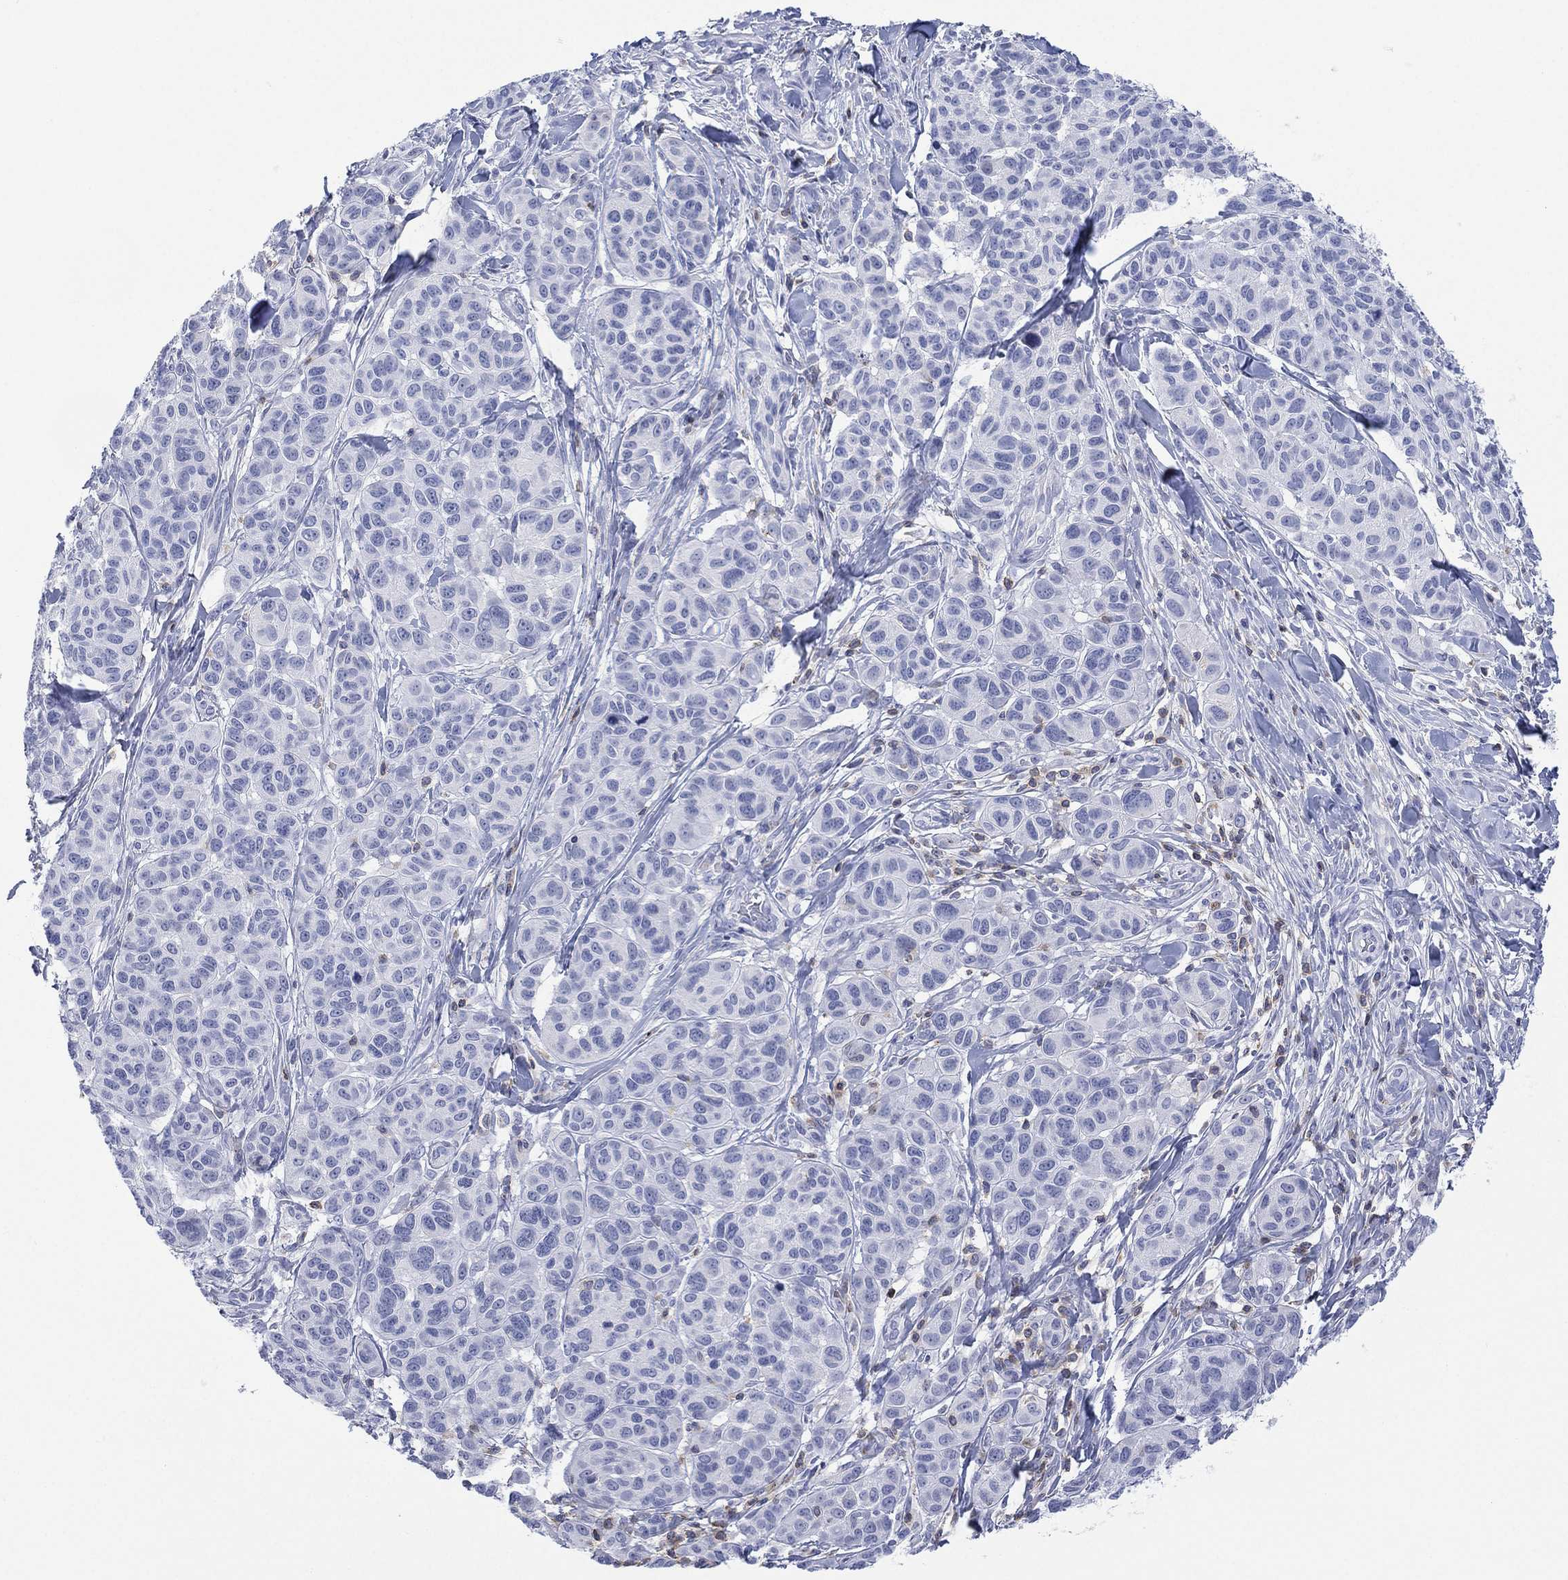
{"staining": {"intensity": "negative", "quantity": "none", "location": "none"}, "tissue": "melanoma", "cell_type": "Tumor cells", "image_type": "cancer", "snomed": [{"axis": "morphology", "description": "Malignant melanoma, NOS"}, {"axis": "topography", "description": "Skin"}], "caption": "Immunohistochemistry of human malignant melanoma demonstrates no positivity in tumor cells.", "gene": "SEPTIN1", "patient": {"sex": "male", "age": 79}}